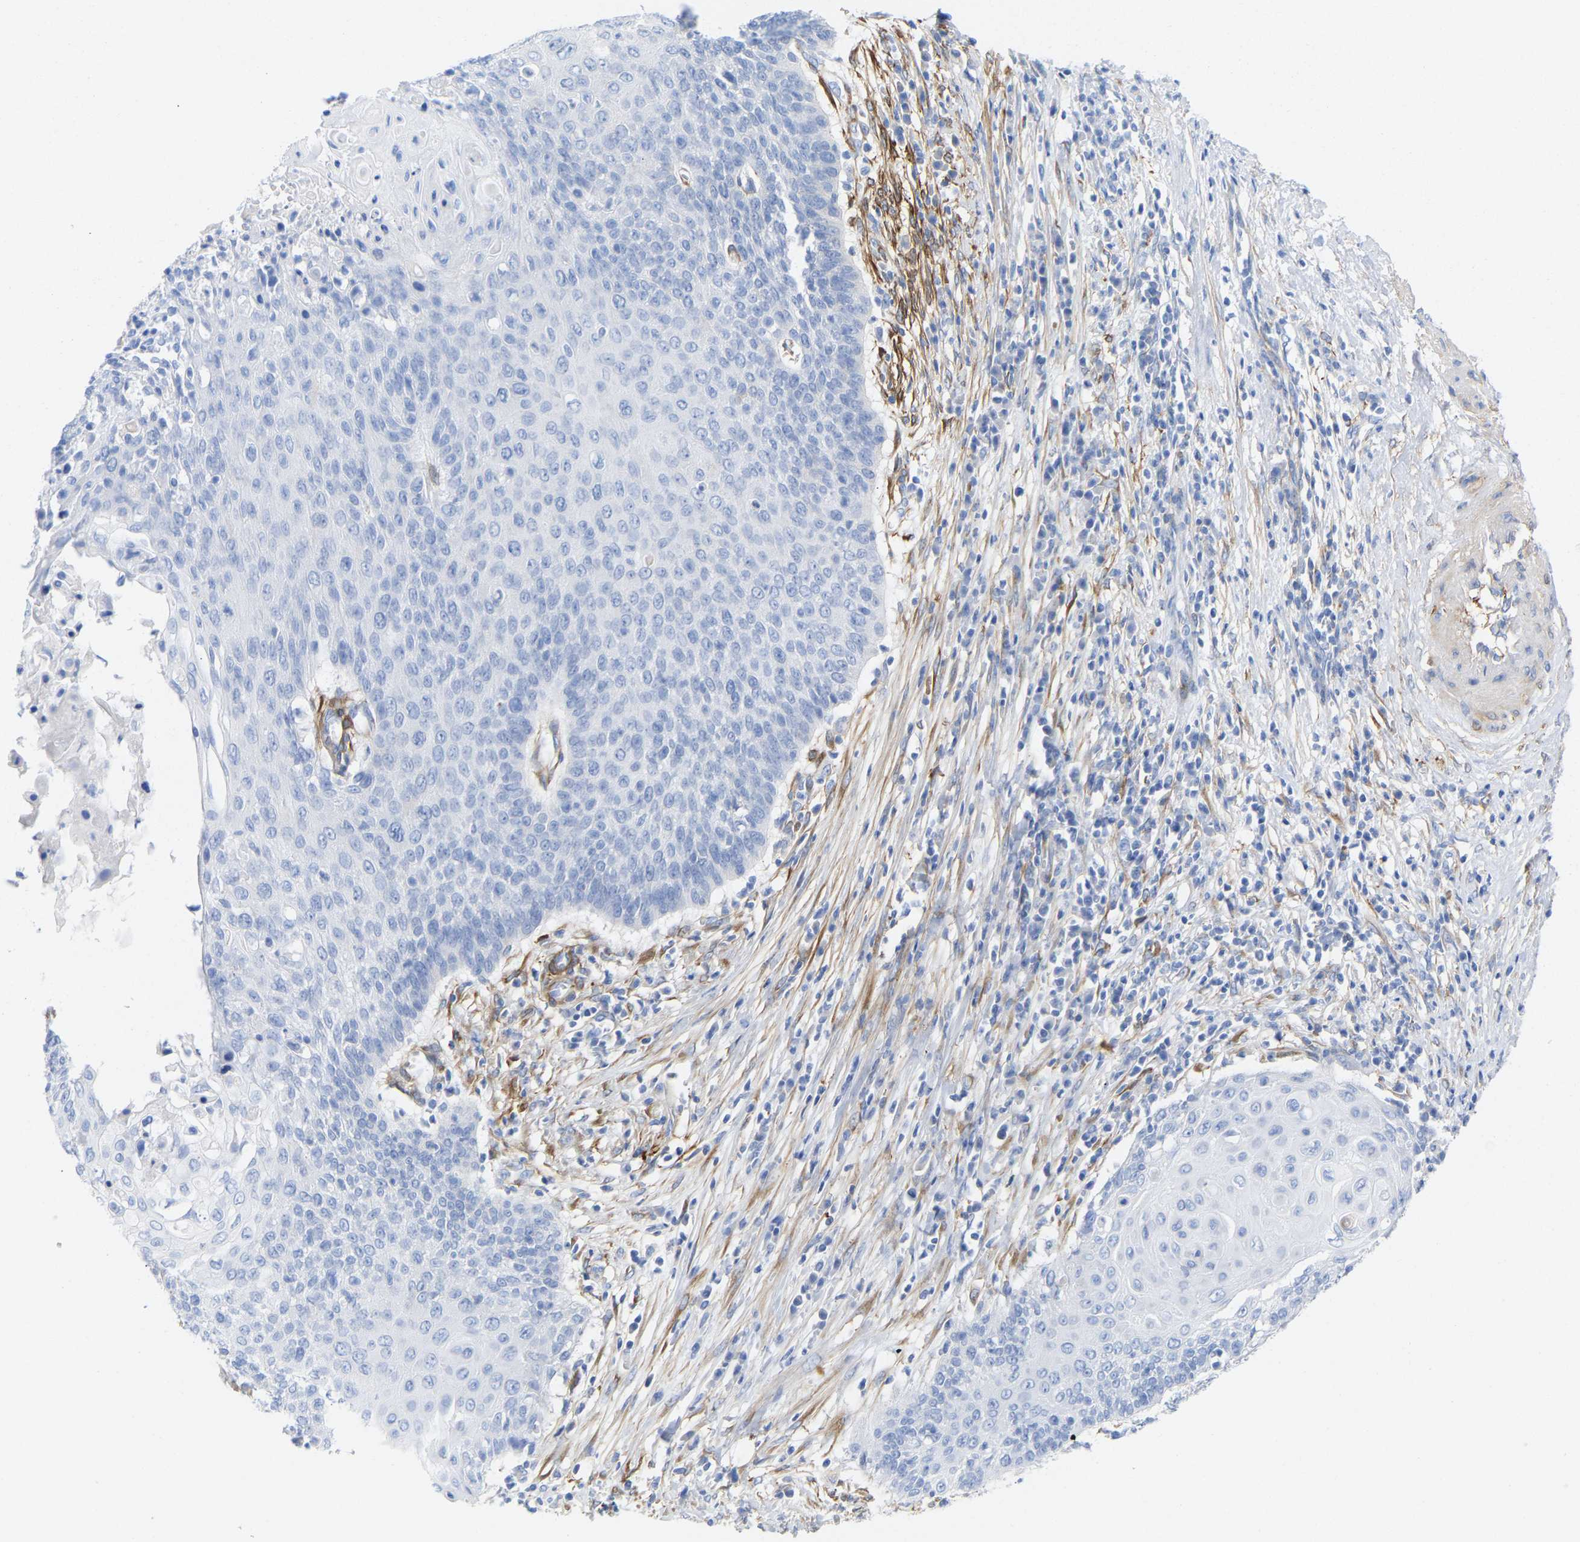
{"staining": {"intensity": "negative", "quantity": "none", "location": "none"}, "tissue": "cervical cancer", "cell_type": "Tumor cells", "image_type": "cancer", "snomed": [{"axis": "morphology", "description": "Squamous cell carcinoma, NOS"}, {"axis": "topography", "description": "Cervix"}], "caption": "A micrograph of cervical cancer (squamous cell carcinoma) stained for a protein exhibits no brown staining in tumor cells.", "gene": "AMPH", "patient": {"sex": "female", "age": 39}}